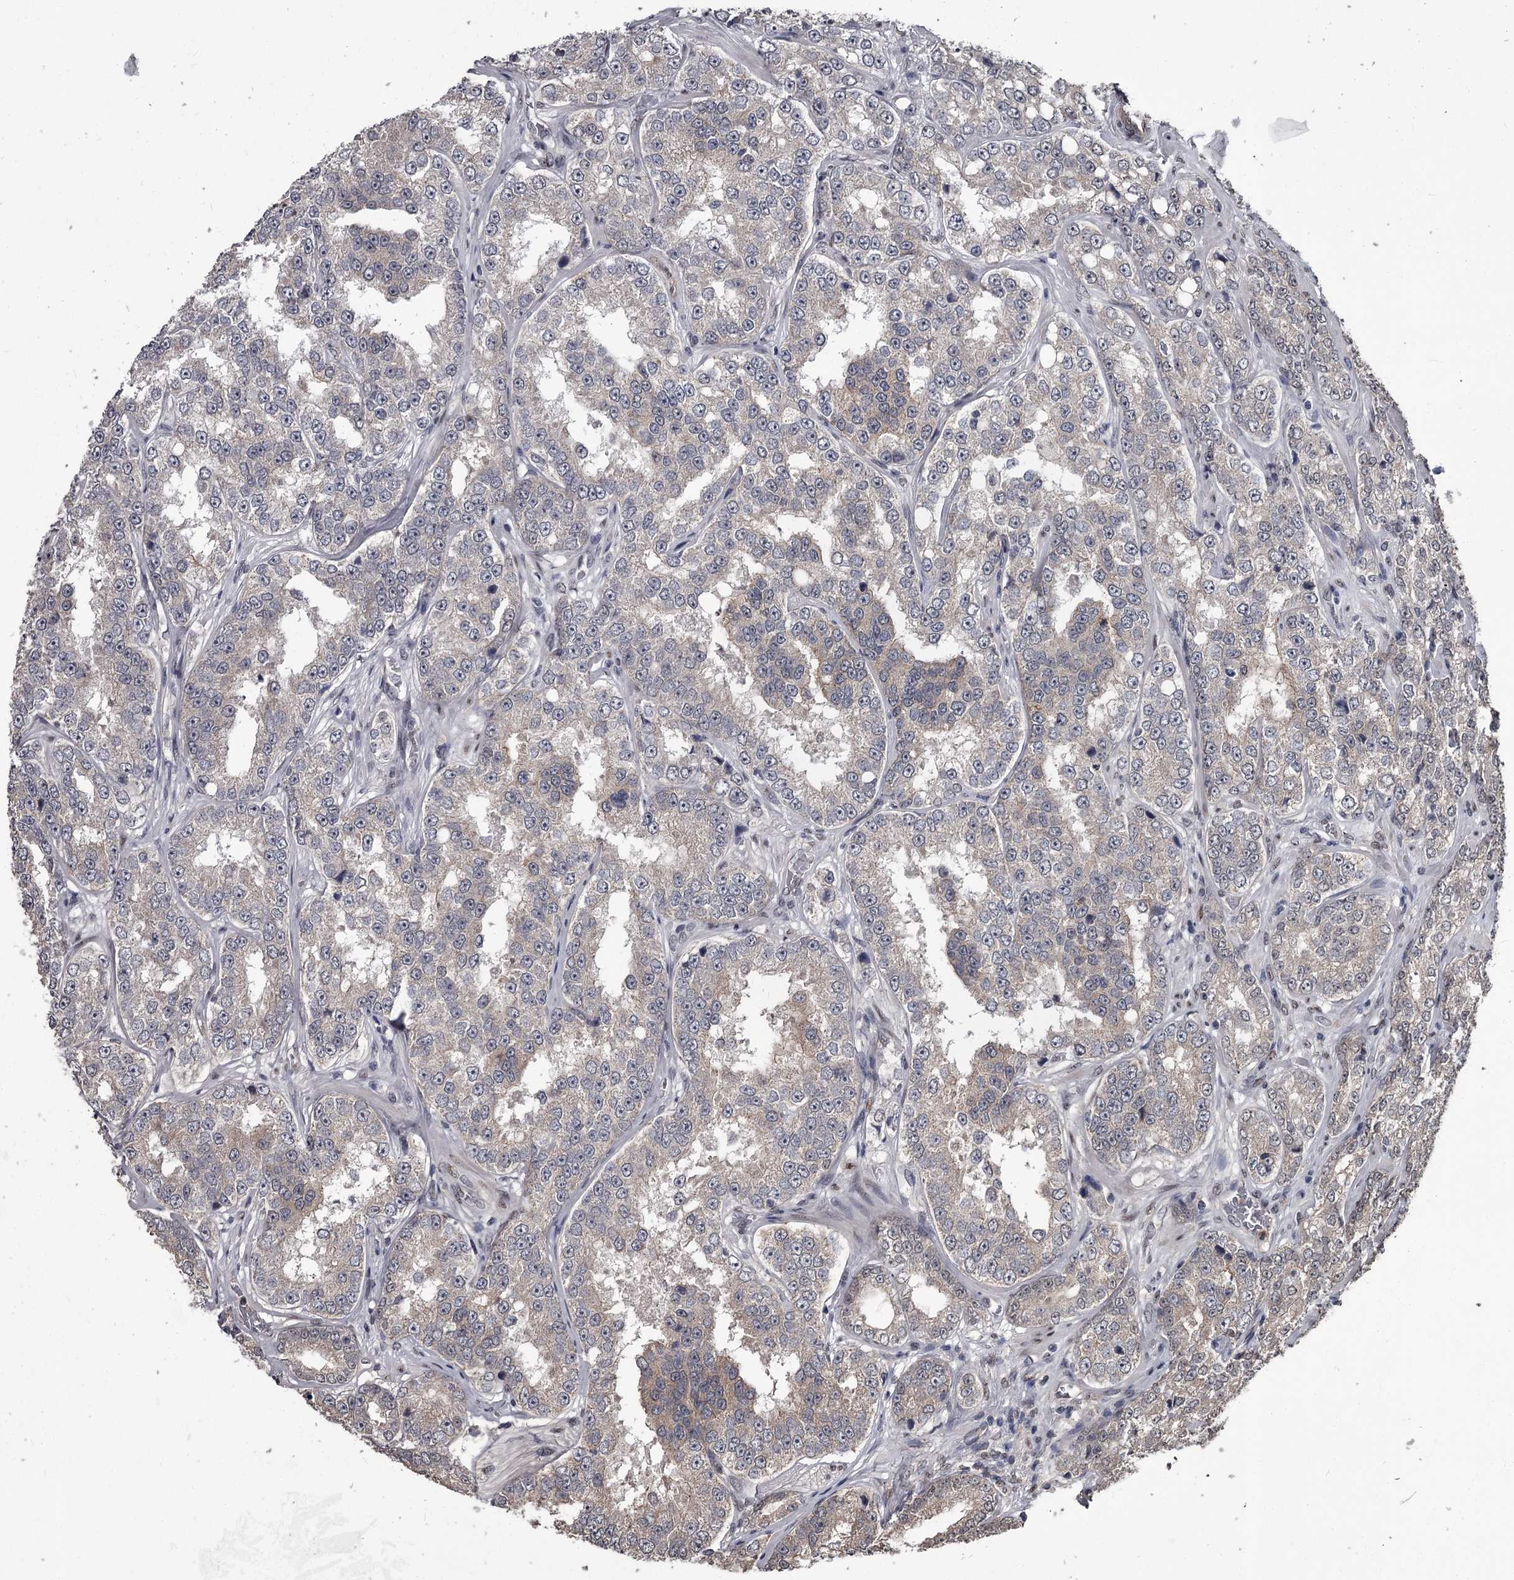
{"staining": {"intensity": "weak", "quantity": "<25%", "location": "cytoplasmic/membranous"}, "tissue": "prostate cancer", "cell_type": "Tumor cells", "image_type": "cancer", "snomed": [{"axis": "morphology", "description": "Normal tissue, NOS"}, {"axis": "morphology", "description": "Adenocarcinoma, High grade"}, {"axis": "topography", "description": "Prostate"}], "caption": "This image is of high-grade adenocarcinoma (prostate) stained with immunohistochemistry (IHC) to label a protein in brown with the nuclei are counter-stained blue. There is no expression in tumor cells. (Stains: DAB immunohistochemistry with hematoxylin counter stain, Microscopy: brightfield microscopy at high magnification).", "gene": "PRPF40B", "patient": {"sex": "male", "age": 83}}